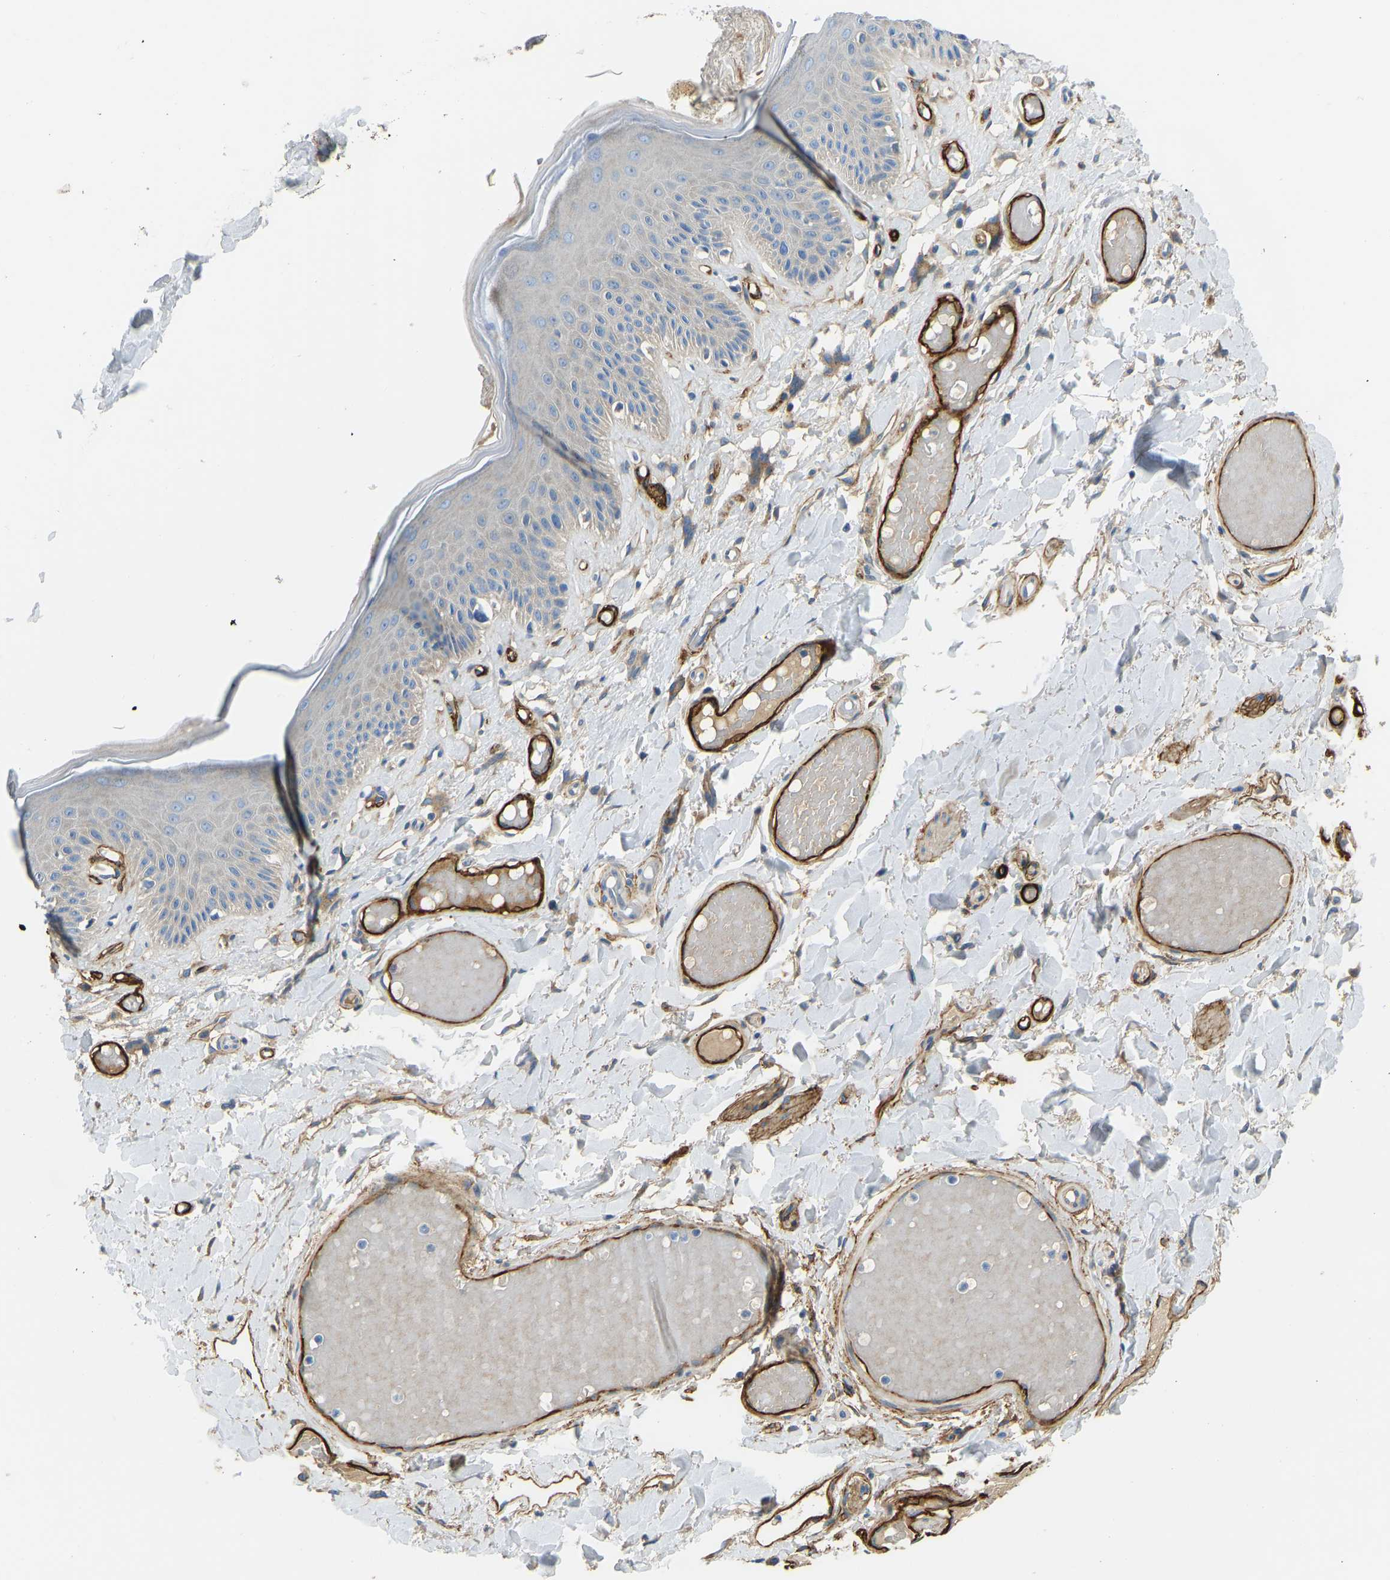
{"staining": {"intensity": "moderate", "quantity": "<25%", "location": "cytoplasmic/membranous"}, "tissue": "skin", "cell_type": "Epidermal cells", "image_type": "normal", "snomed": [{"axis": "morphology", "description": "Normal tissue, NOS"}, {"axis": "topography", "description": "Vulva"}], "caption": "Approximately <25% of epidermal cells in unremarkable human skin exhibit moderate cytoplasmic/membranous protein expression as visualized by brown immunohistochemical staining.", "gene": "COL15A1", "patient": {"sex": "female", "age": 73}}